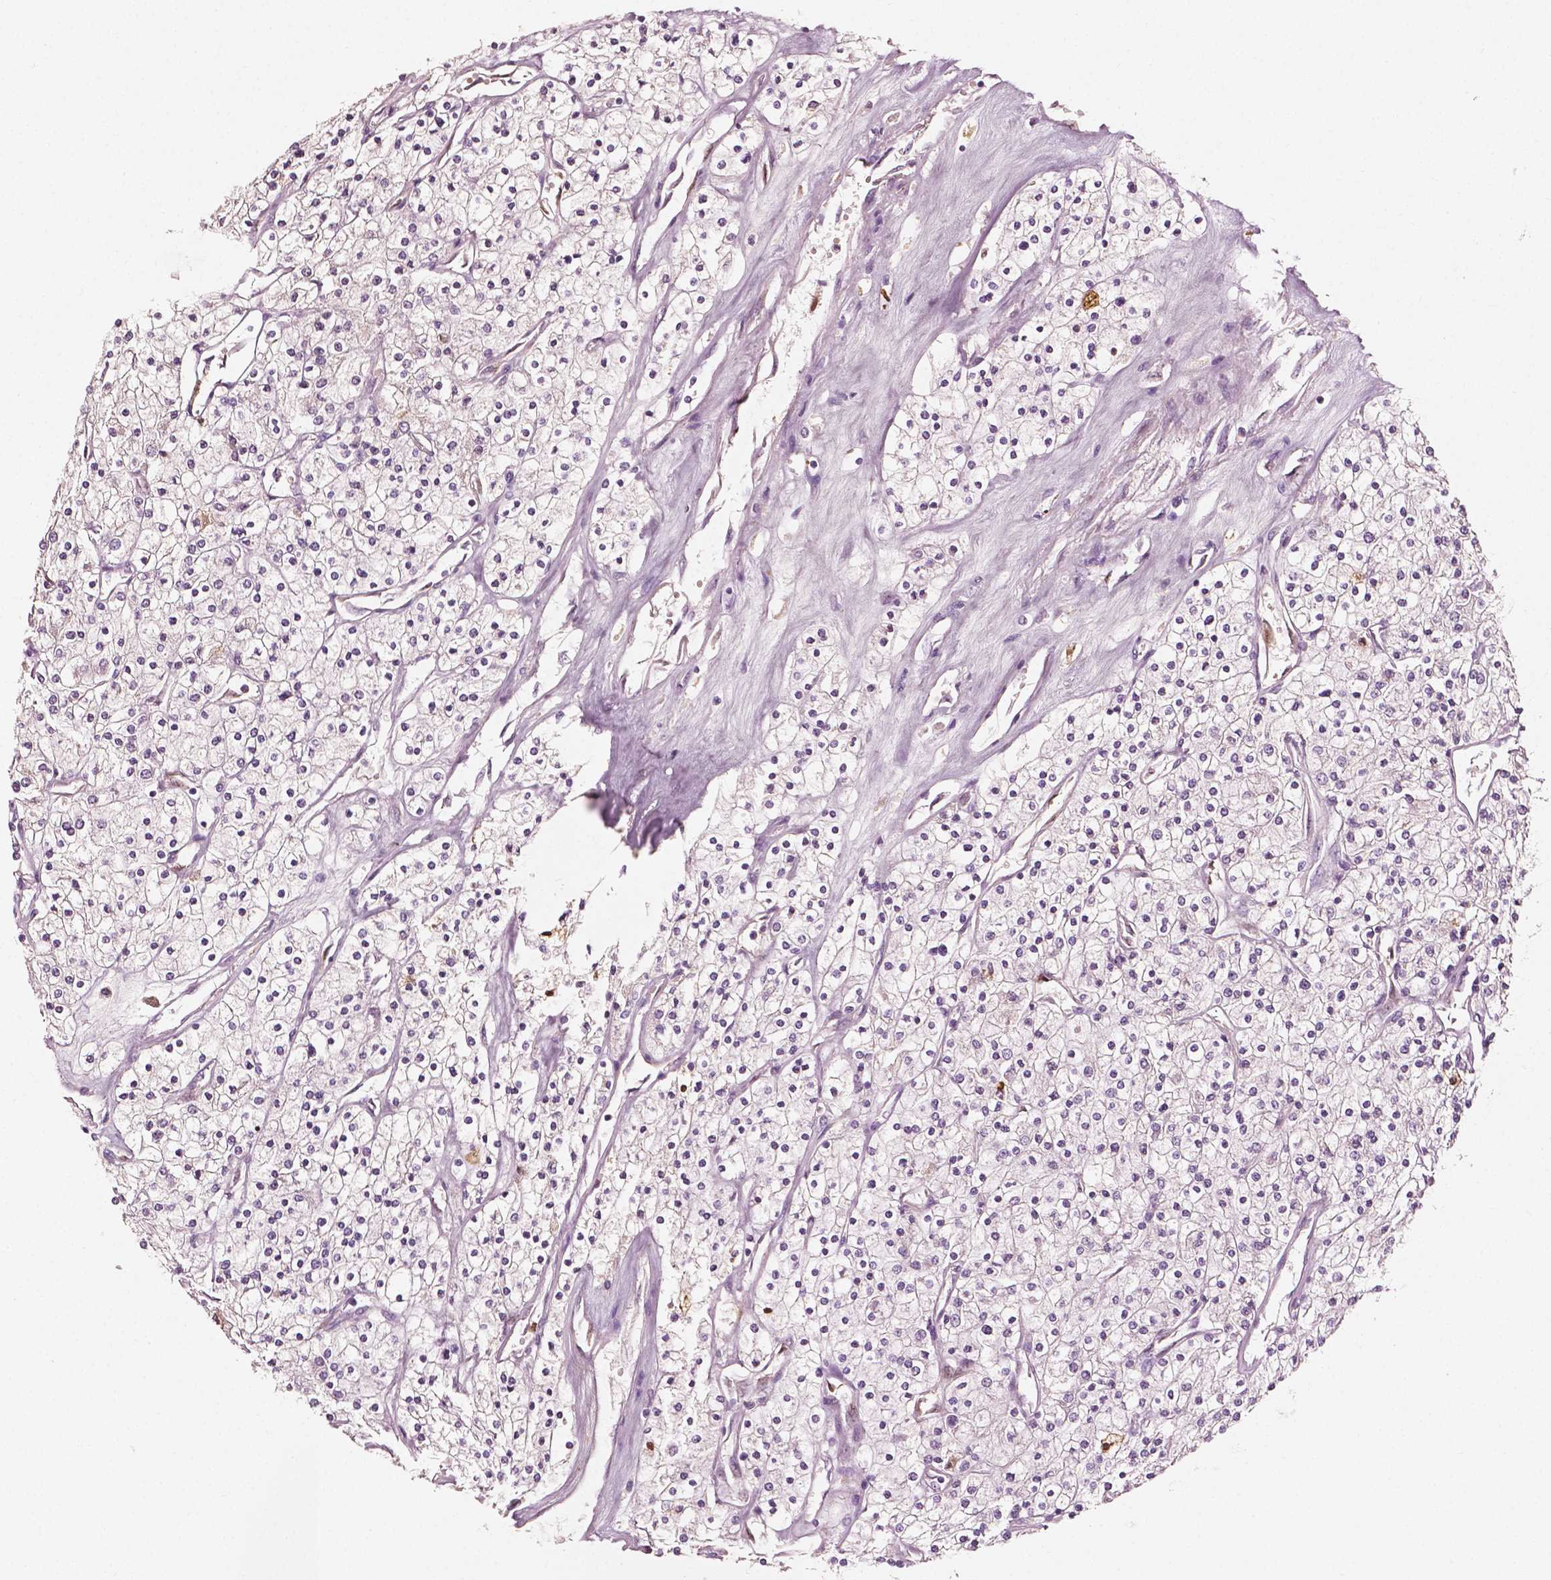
{"staining": {"intensity": "negative", "quantity": "none", "location": "none"}, "tissue": "renal cancer", "cell_type": "Tumor cells", "image_type": "cancer", "snomed": [{"axis": "morphology", "description": "Adenocarcinoma, NOS"}, {"axis": "topography", "description": "Kidney"}], "caption": "Immunohistochemistry image of neoplastic tissue: renal cancer (adenocarcinoma) stained with DAB reveals no significant protein expression in tumor cells.", "gene": "APOA4", "patient": {"sex": "male", "age": 80}}